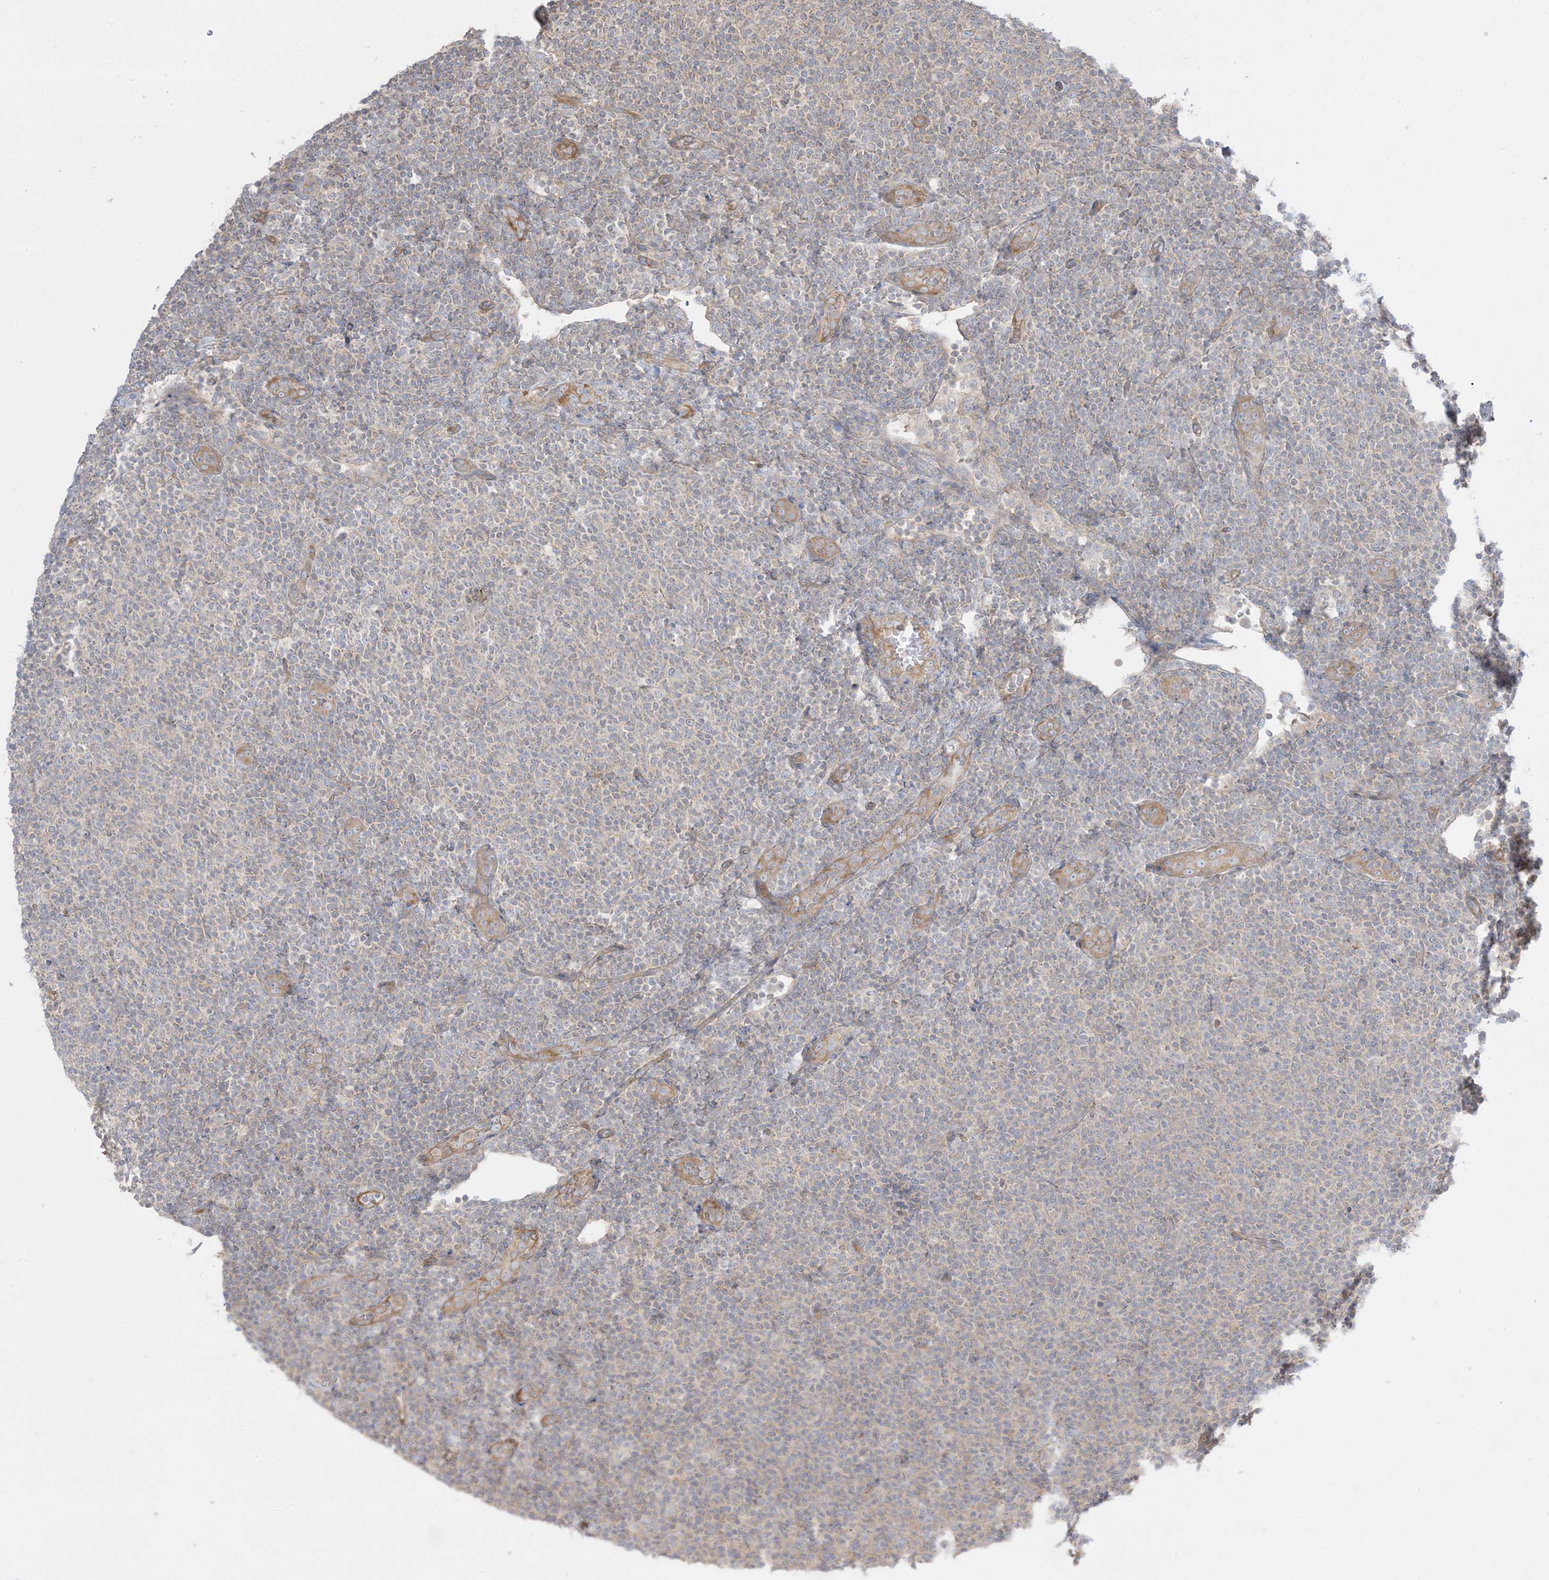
{"staining": {"intensity": "weak", "quantity": "25%-75%", "location": "cytoplasmic/membranous"}, "tissue": "lymphoma", "cell_type": "Tumor cells", "image_type": "cancer", "snomed": [{"axis": "morphology", "description": "Malignant lymphoma, non-Hodgkin's type, Low grade"}, {"axis": "topography", "description": "Lymph node"}], "caption": "This histopathology image displays IHC staining of low-grade malignant lymphoma, non-Hodgkin's type, with low weak cytoplasmic/membranous expression in about 25%-75% of tumor cells.", "gene": "ARHGEF9", "patient": {"sex": "male", "age": 66}}